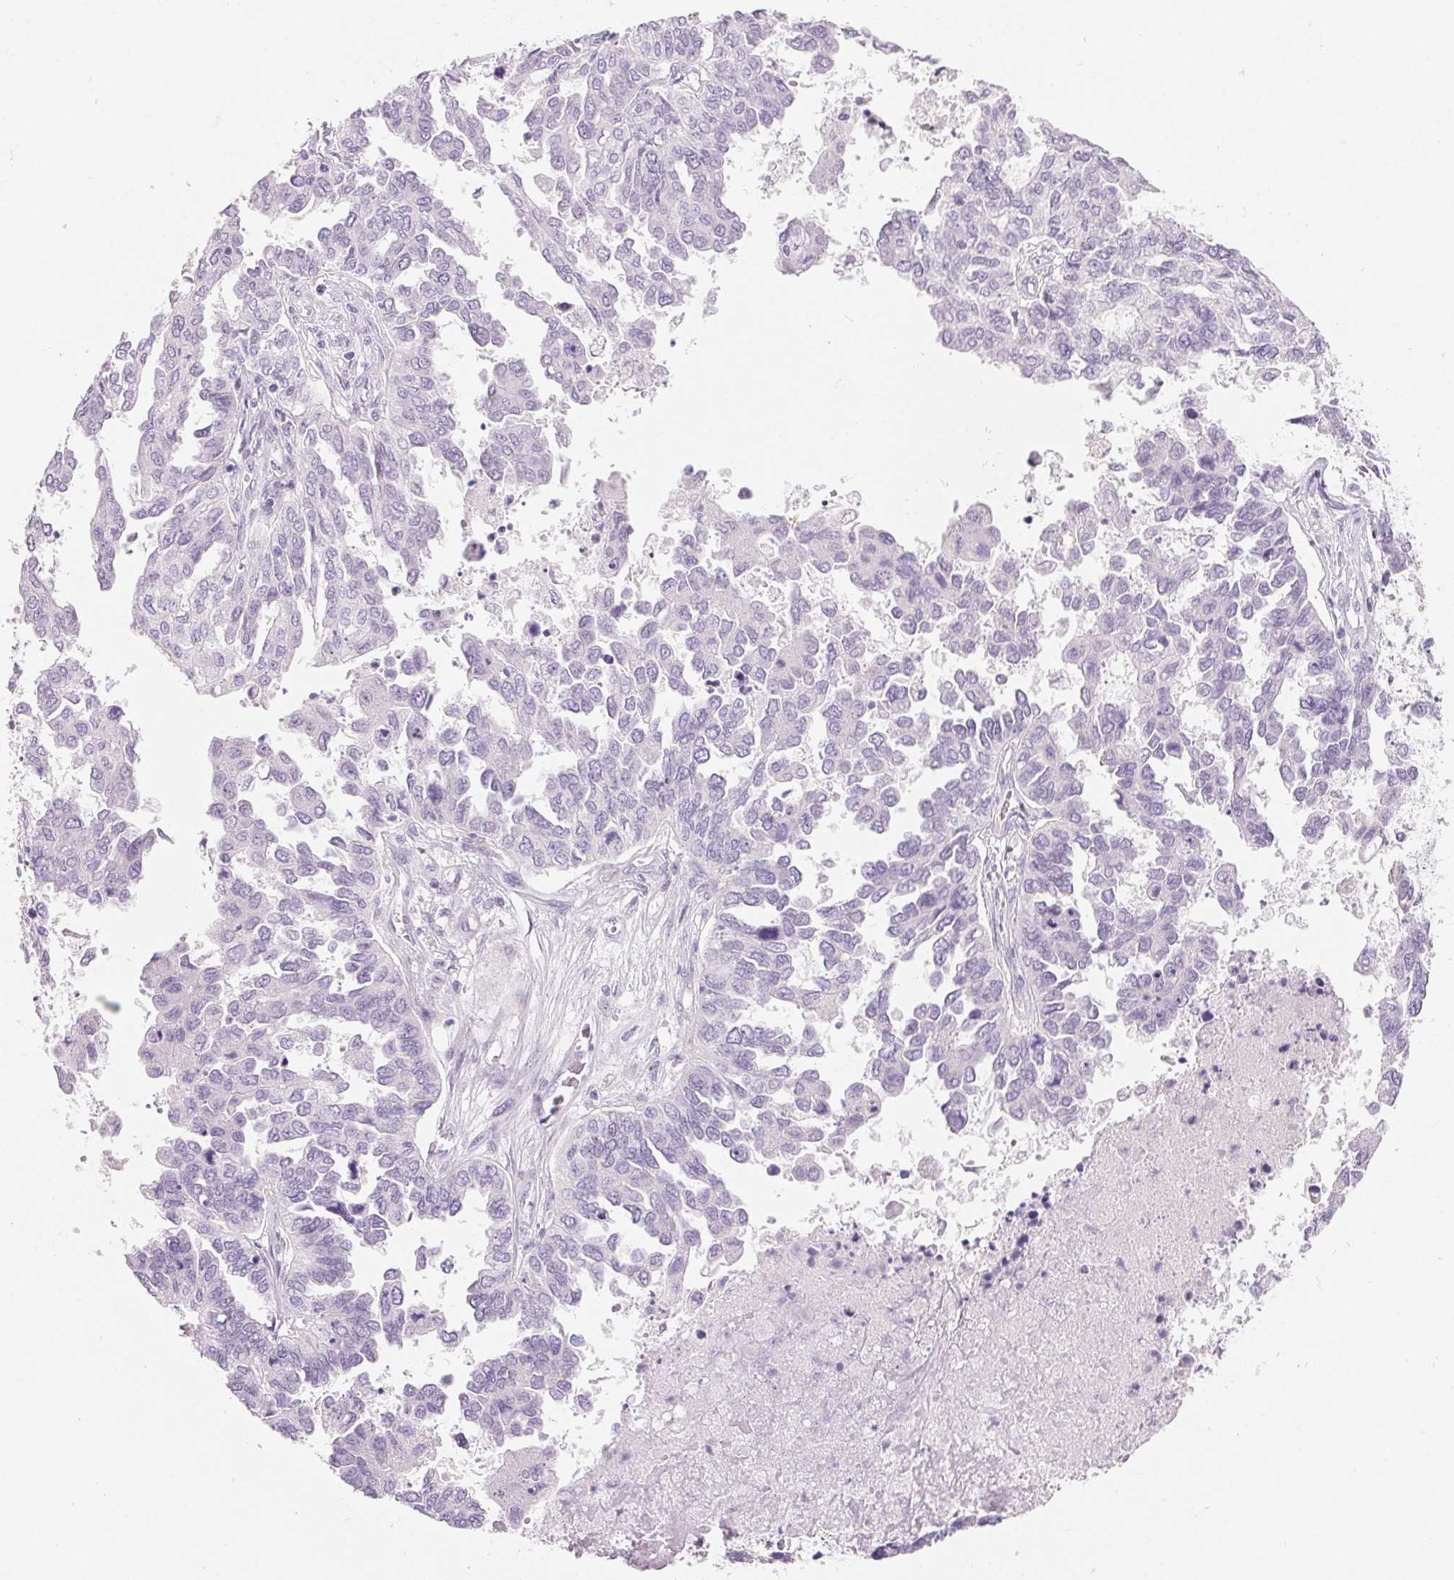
{"staining": {"intensity": "negative", "quantity": "none", "location": "none"}, "tissue": "ovarian cancer", "cell_type": "Tumor cells", "image_type": "cancer", "snomed": [{"axis": "morphology", "description": "Cystadenocarcinoma, serous, NOS"}, {"axis": "topography", "description": "Ovary"}], "caption": "The immunohistochemistry image has no significant staining in tumor cells of ovarian cancer tissue.", "gene": "SPACA5B", "patient": {"sex": "female", "age": 53}}